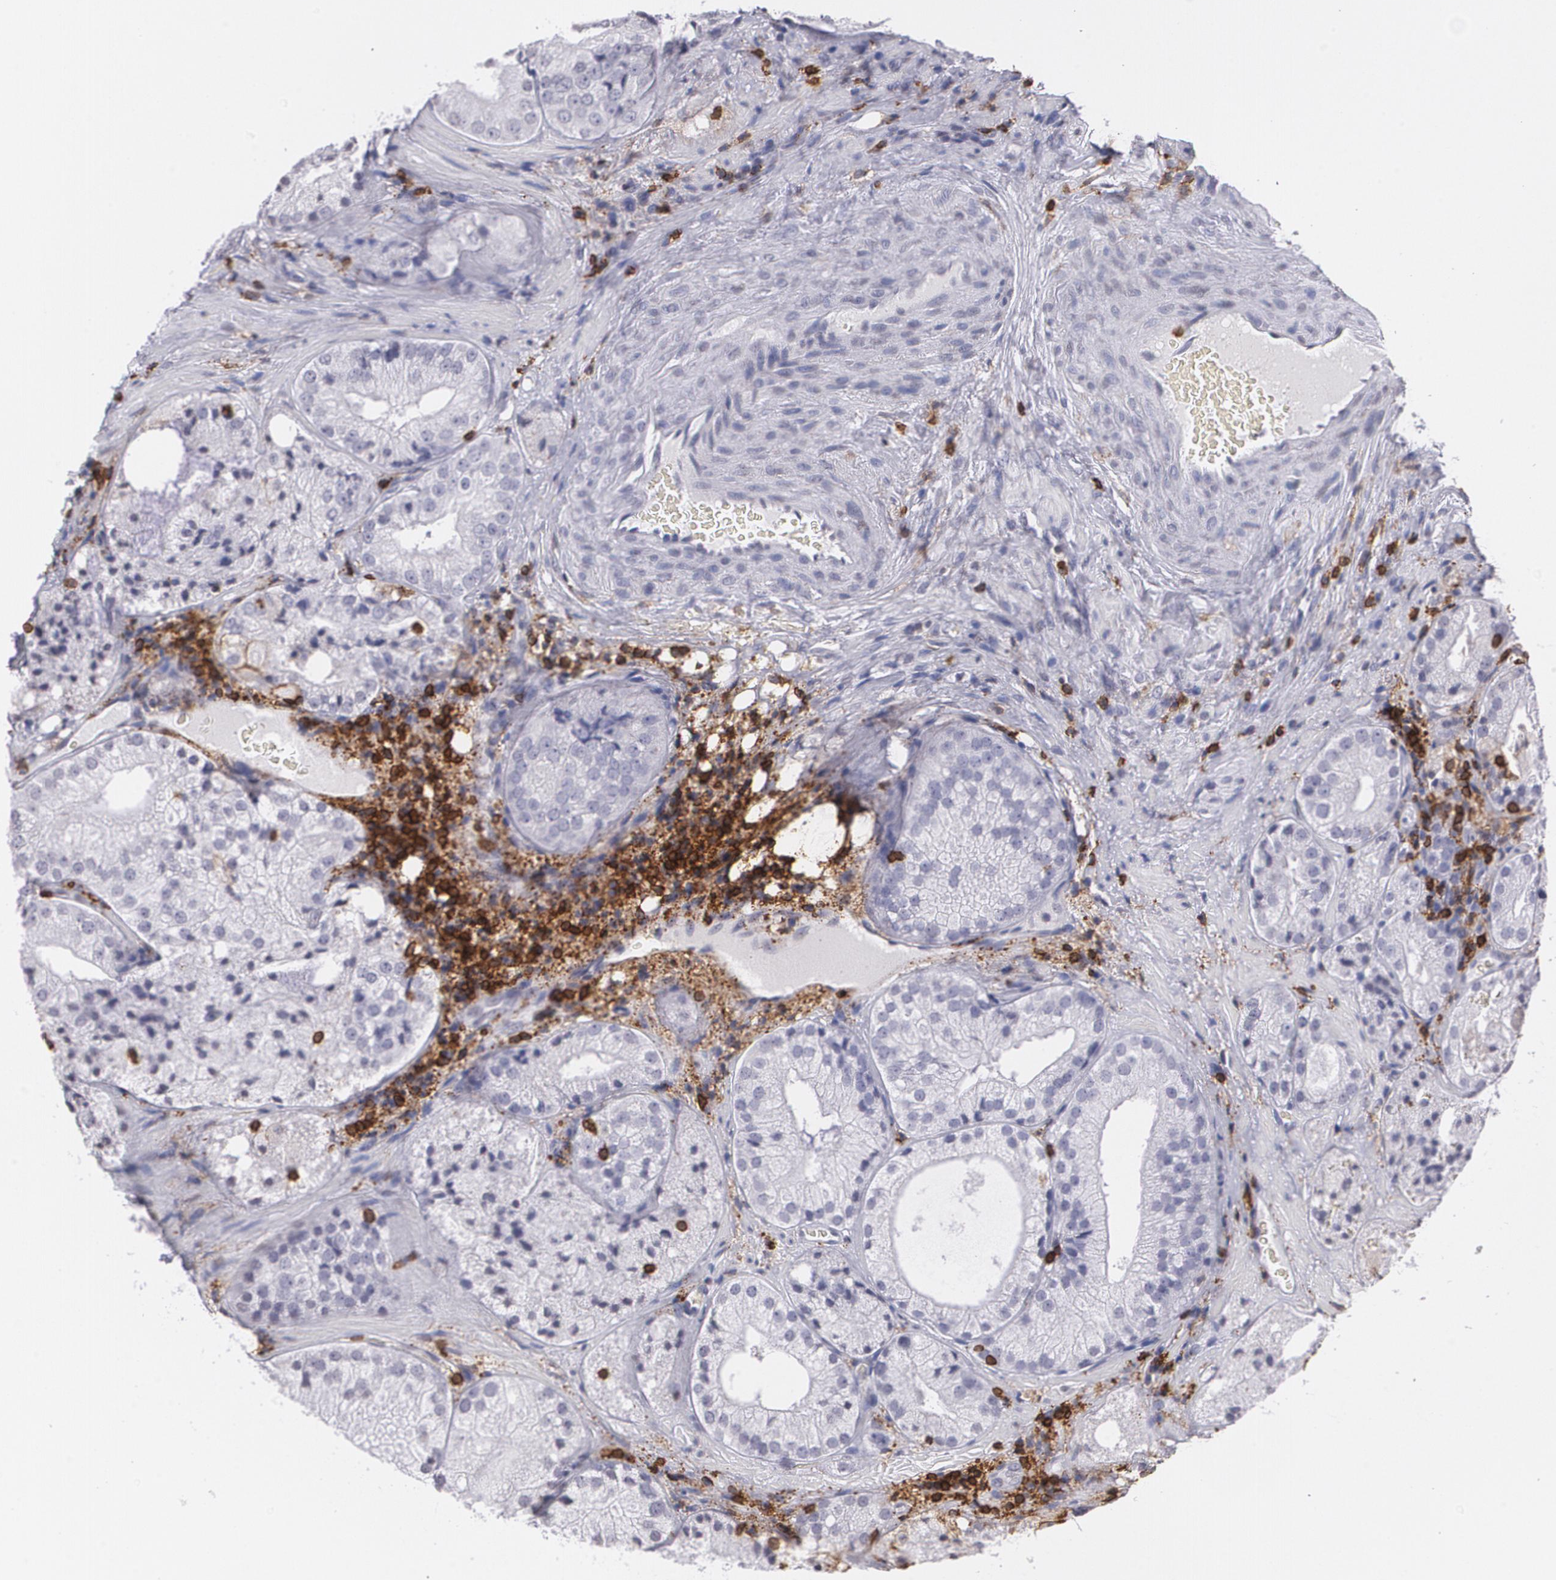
{"staining": {"intensity": "negative", "quantity": "none", "location": "none"}, "tissue": "prostate cancer", "cell_type": "Tumor cells", "image_type": "cancer", "snomed": [{"axis": "morphology", "description": "Adenocarcinoma, Low grade"}, {"axis": "topography", "description": "Prostate"}], "caption": "DAB immunohistochemical staining of prostate cancer reveals no significant positivity in tumor cells. Nuclei are stained in blue.", "gene": "PTPRC", "patient": {"sex": "male", "age": 60}}